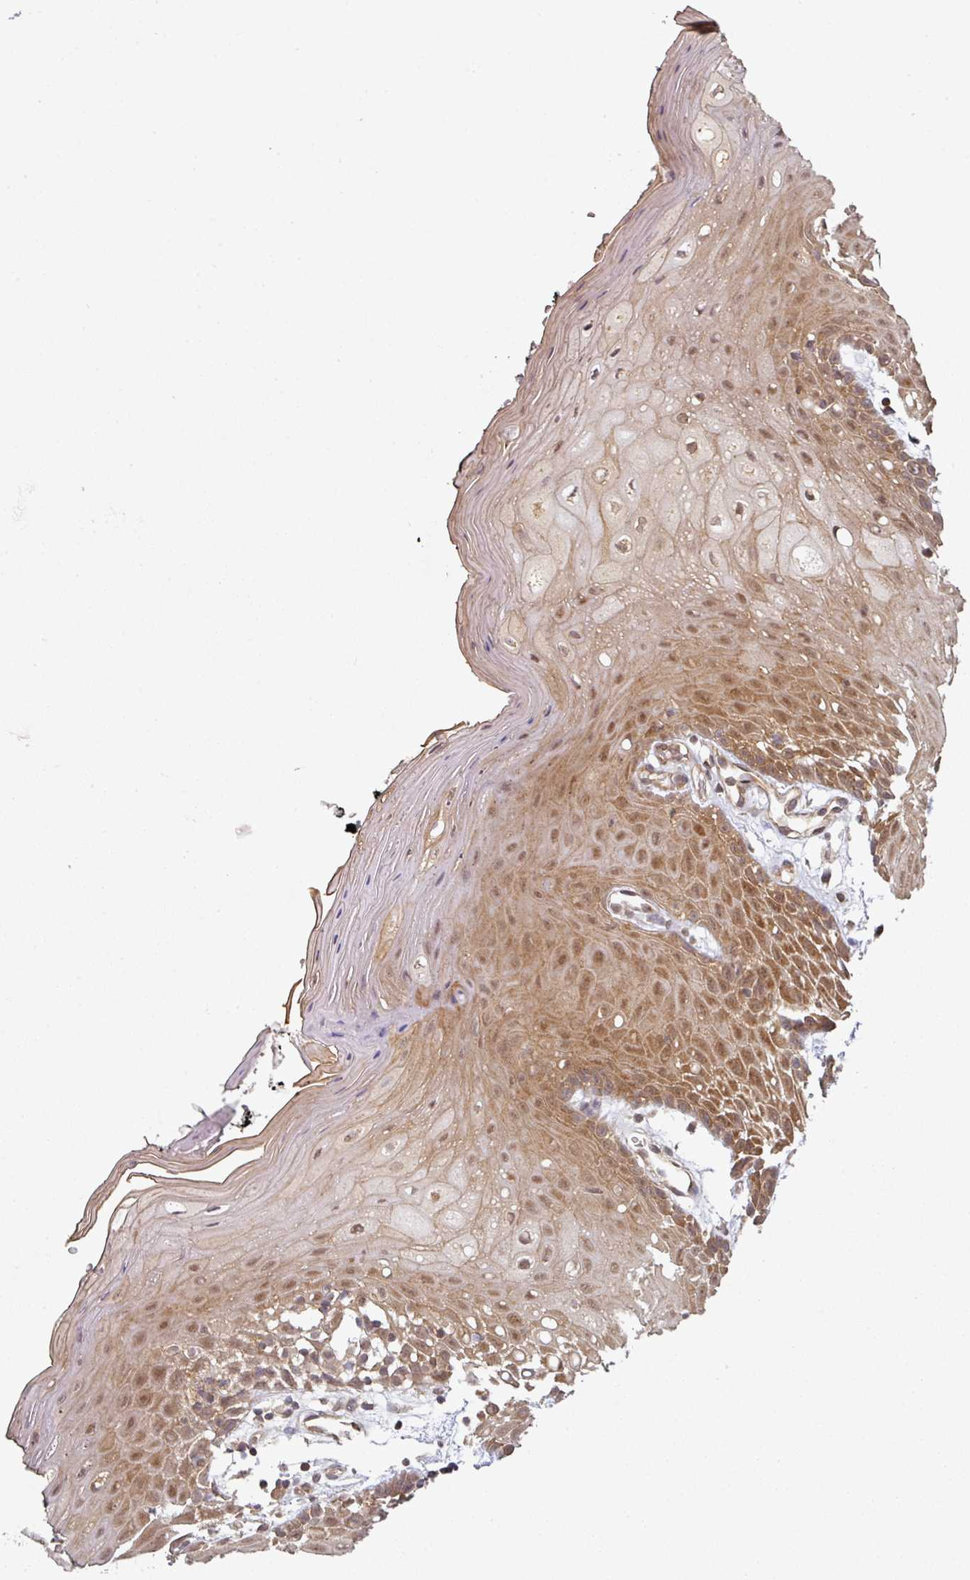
{"staining": {"intensity": "moderate", "quantity": ">75%", "location": "cytoplasmic/membranous,nuclear"}, "tissue": "oral mucosa", "cell_type": "Squamous epithelial cells", "image_type": "normal", "snomed": [{"axis": "morphology", "description": "Normal tissue, NOS"}, {"axis": "topography", "description": "Oral tissue"}, {"axis": "topography", "description": "Tounge, NOS"}], "caption": "Unremarkable oral mucosa exhibits moderate cytoplasmic/membranous,nuclear staining in about >75% of squamous epithelial cells (Stains: DAB (3,3'-diaminobenzidine) in brown, nuclei in blue, Microscopy: brightfield microscopy at high magnification)..", "gene": "PSME3IP1", "patient": {"sex": "female", "age": 59}}